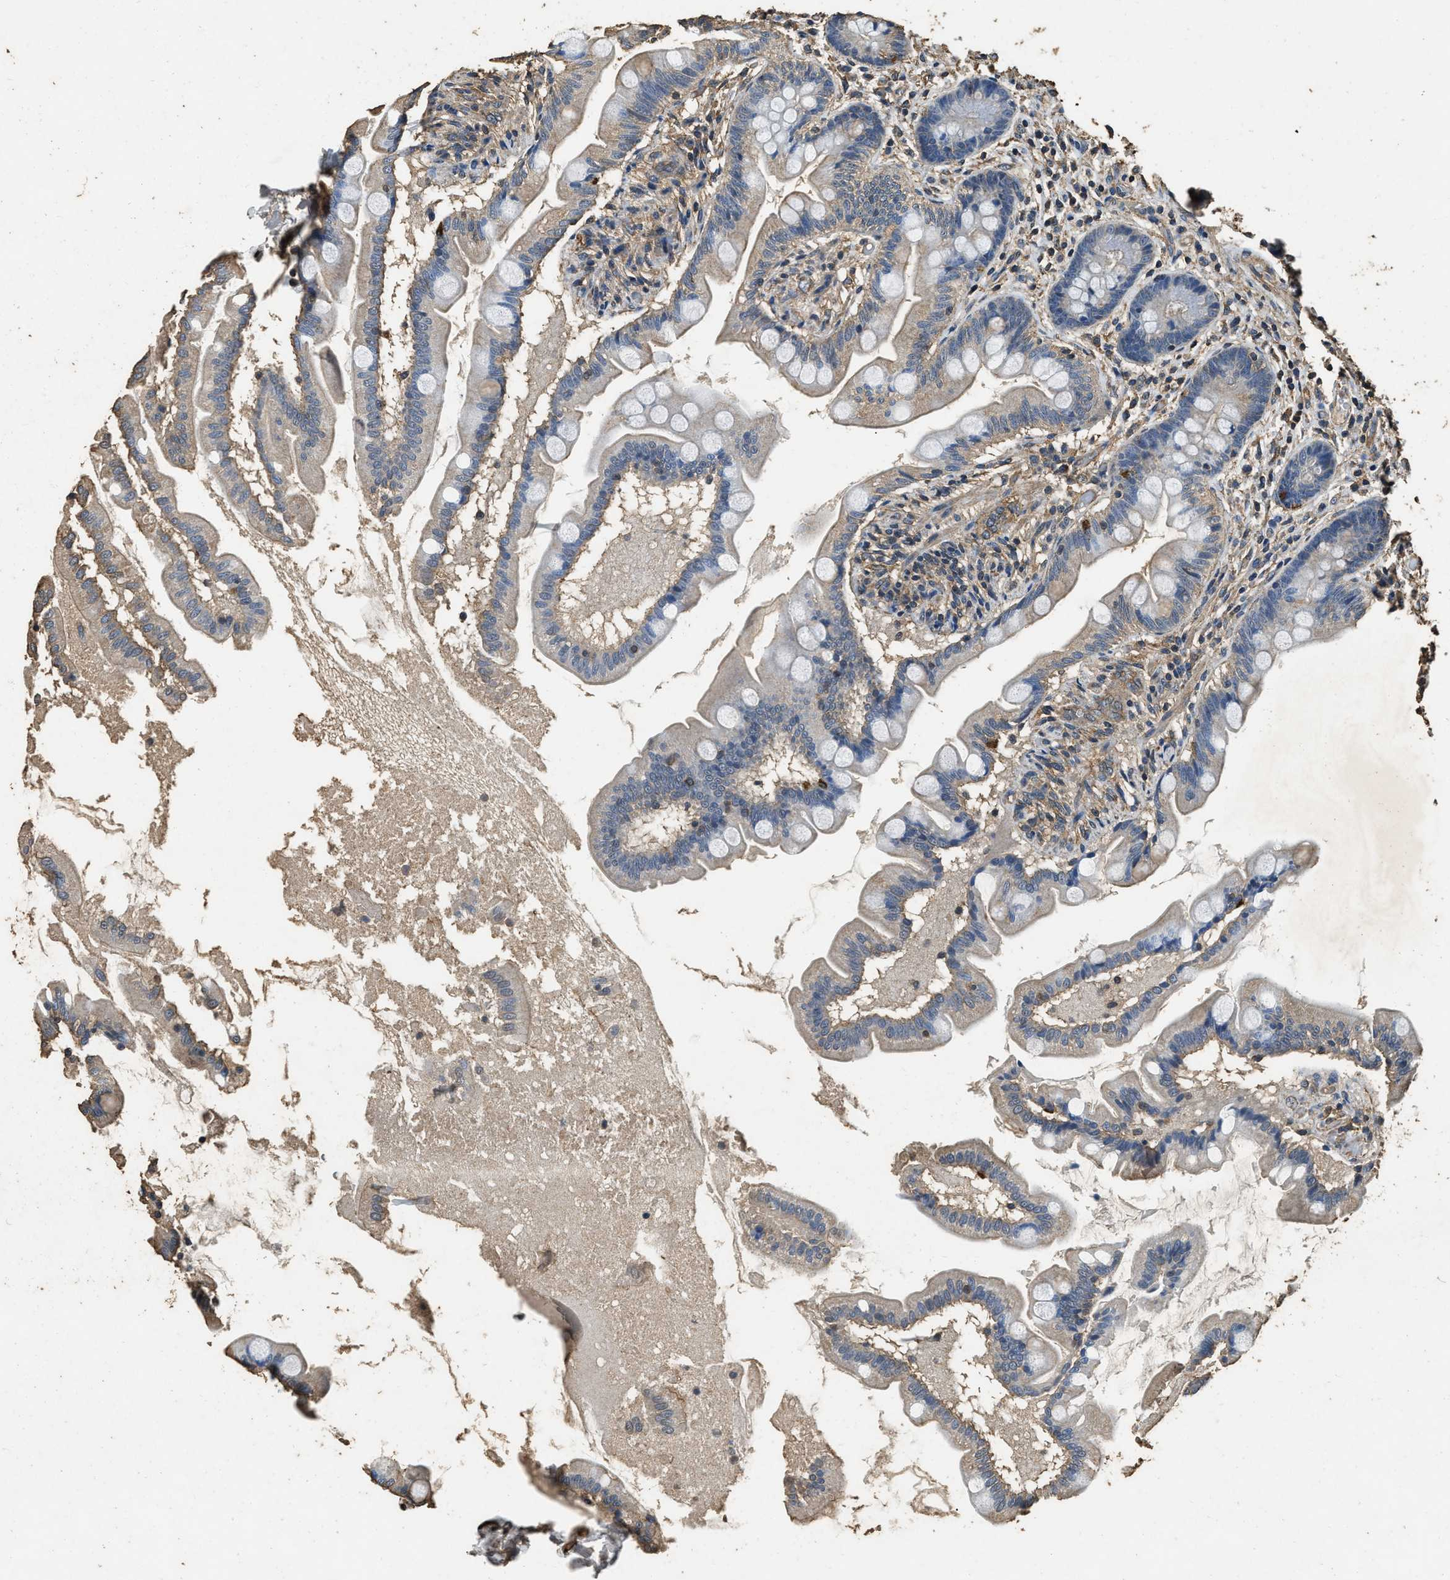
{"staining": {"intensity": "moderate", "quantity": "<25%", "location": "cytoplasmic/membranous"}, "tissue": "small intestine", "cell_type": "Glandular cells", "image_type": "normal", "snomed": [{"axis": "morphology", "description": "Normal tissue, NOS"}, {"axis": "topography", "description": "Small intestine"}], "caption": "Immunohistochemistry image of unremarkable small intestine: human small intestine stained using immunohistochemistry (IHC) demonstrates low levels of moderate protein expression localized specifically in the cytoplasmic/membranous of glandular cells, appearing as a cytoplasmic/membranous brown color.", "gene": "MIB1", "patient": {"sex": "female", "age": 56}}